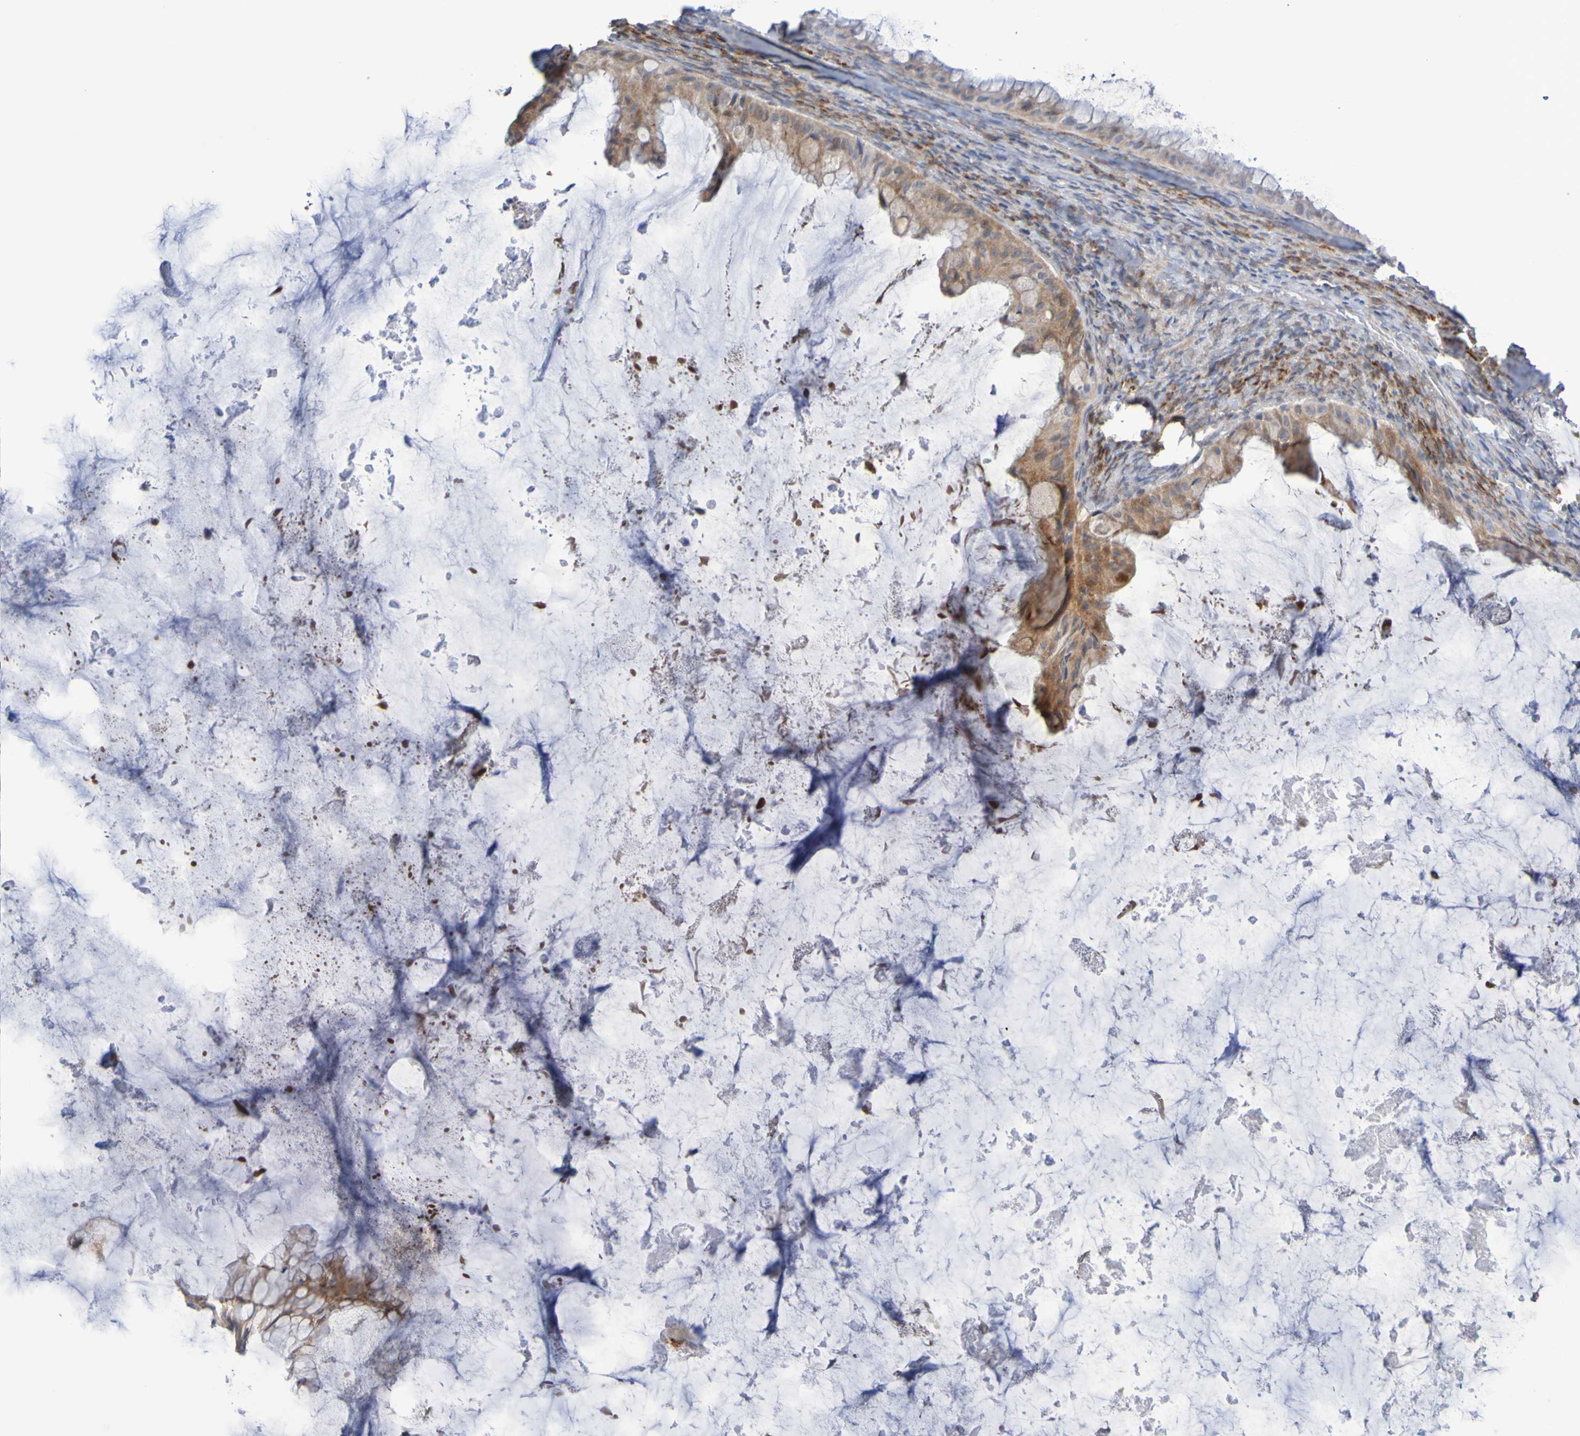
{"staining": {"intensity": "moderate", "quantity": ">75%", "location": "cytoplasmic/membranous"}, "tissue": "ovarian cancer", "cell_type": "Tumor cells", "image_type": "cancer", "snomed": [{"axis": "morphology", "description": "Cystadenocarcinoma, mucinous, NOS"}, {"axis": "topography", "description": "Ovary"}], "caption": "Protein analysis of ovarian cancer (mucinous cystadenocarcinoma) tissue exhibits moderate cytoplasmic/membranous staining in approximately >75% of tumor cells.", "gene": "C3orf18", "patient": {"sex": "female", "age": 61}}